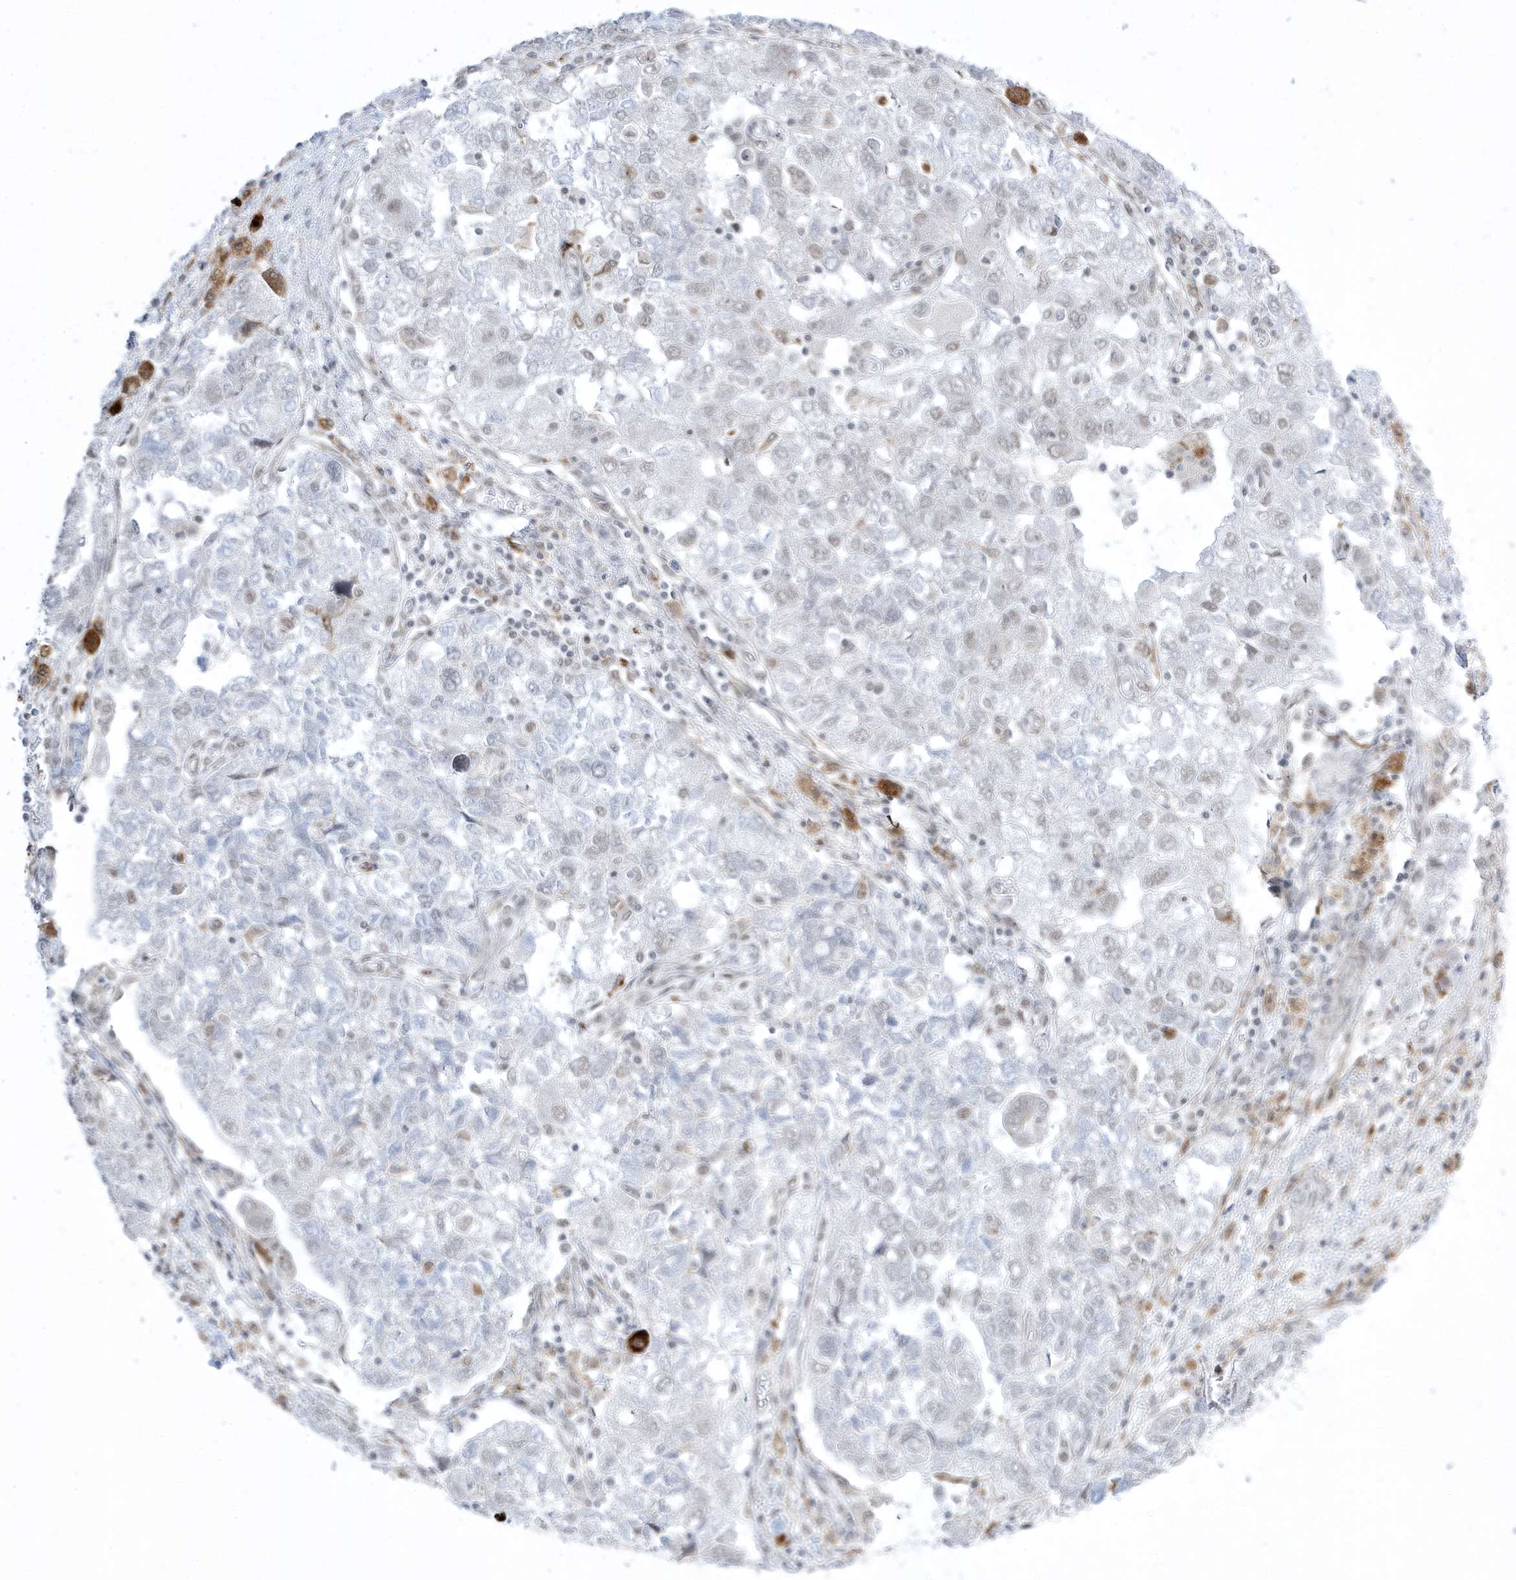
{"staining": {"intensity": "weak", "quantity": "<25%", "location": "nuclear"}, "tissue": "ovarian cancer", "cell_type": "Tumor cells", "image_type": "cancer", "snomed": [{"axis": "morphology", "description": "Carcinoma, NOS"}, {"axis": "morphology", "description": "Cystadenocarcinoma, serous, NOS"}, {"axis": "topography", "description": "Ovary"}], "caption": "Tumor cells are negative for brown protein staining in ovarian cancer (carcinoma).", "gene": "ADAMTSL3", "patient": {"sex": "female", "age": 69}}